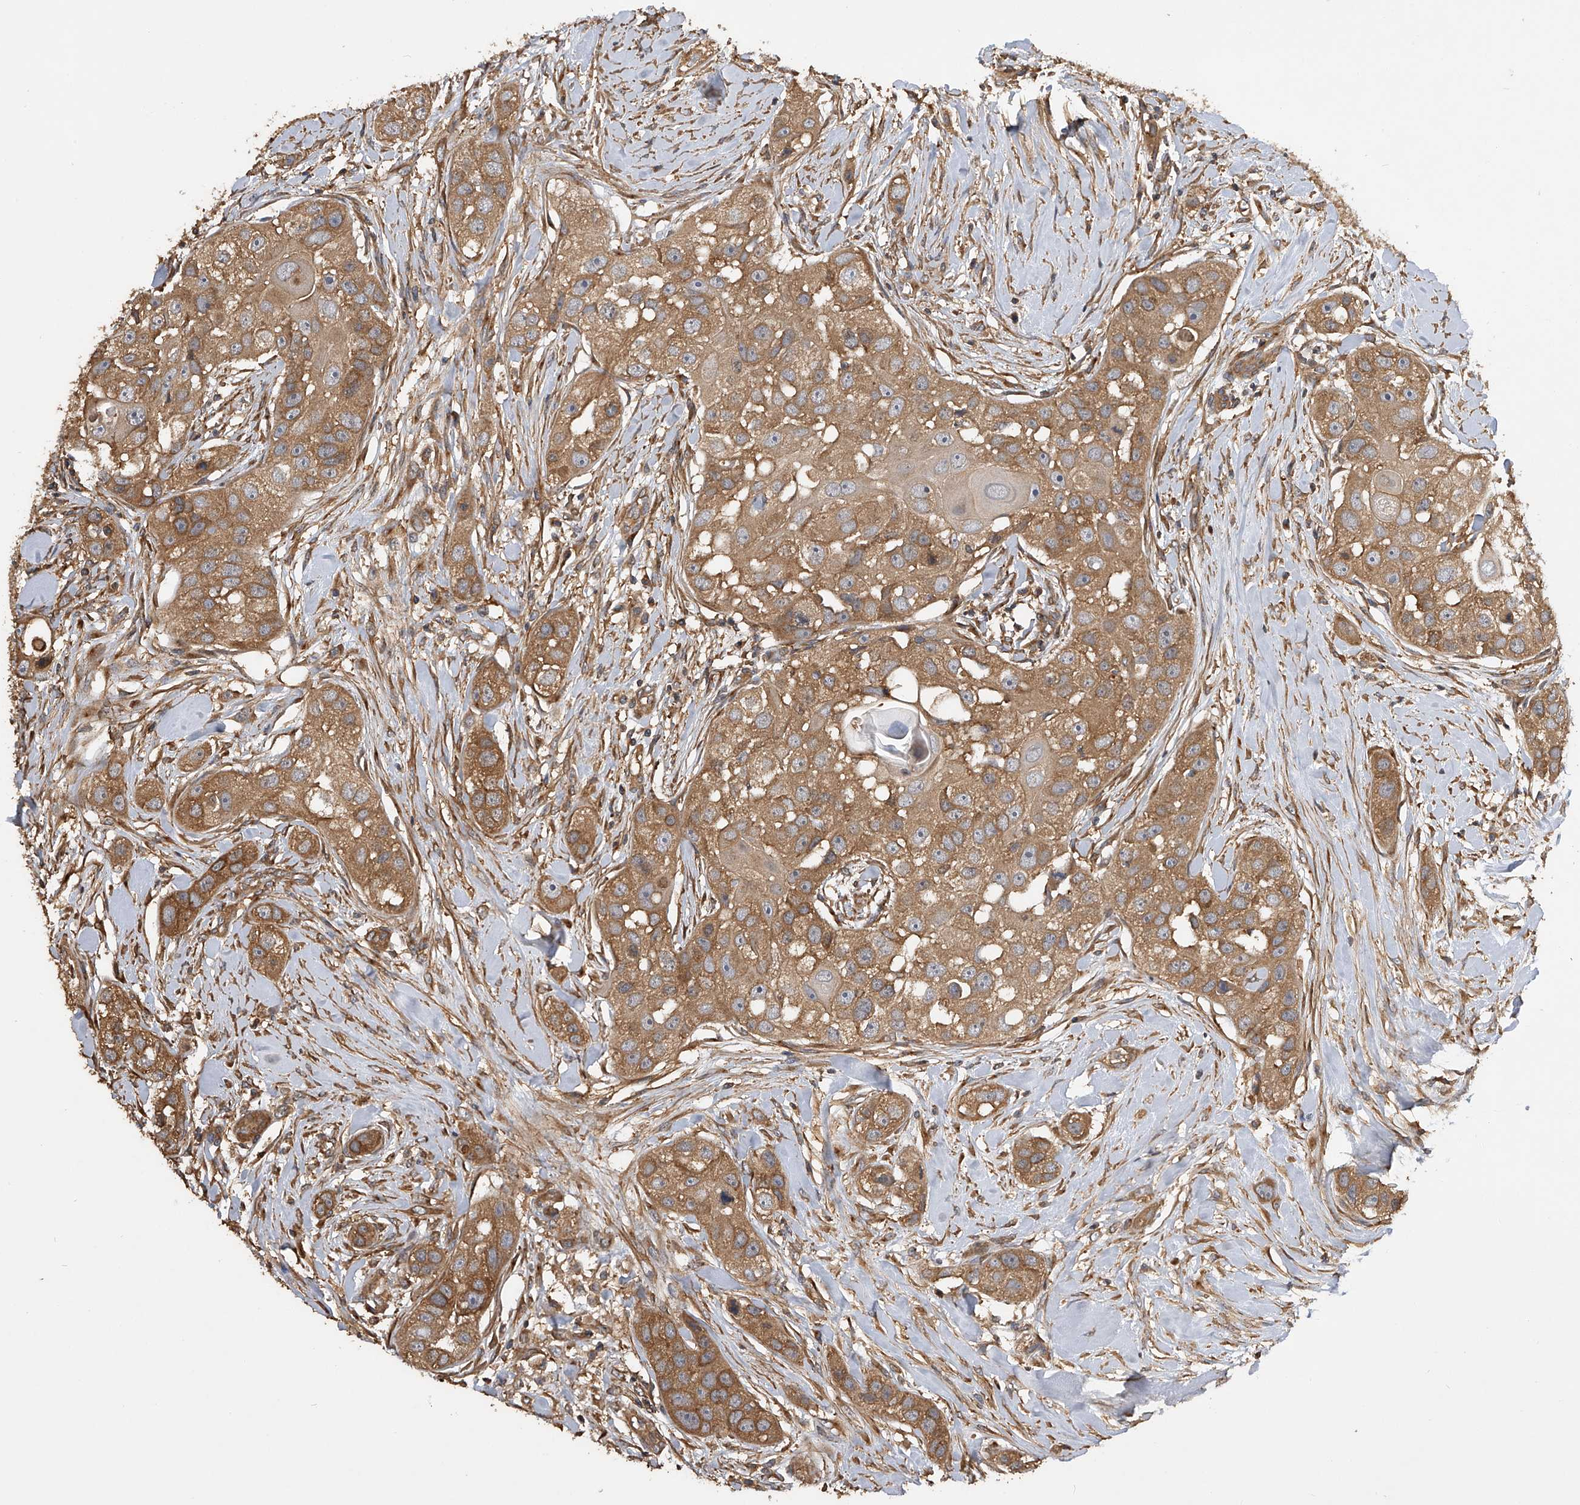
{"staining": {"intensity": "moderate", "quantity": ">75%", "location": "cytoplasmic/membranous"}, "tissue": "head and neck cancer", "cell_type": "Tumor cells", "image_type": "cancer", "snomed": [{"axis": "morphology", "description": "Normal tissue, NOS"}, {"axis": "morphology", "description": "Squamous cell carcinoma, NOS"}, {"axis": "topography", "description": "Skeletal muscle"}, {"axis": "topography", "description": "Head-Neck"}], "caption": "About >75% of tumor cells in human head and neck cancer (squamous cell carcinoma) demonstrate moderate cytoplasmic/membranous protein expression as visualized by brown immunohistochemical staining.", "gene": "PTPRA", "patient": {"sex": "male", "age": 51}}